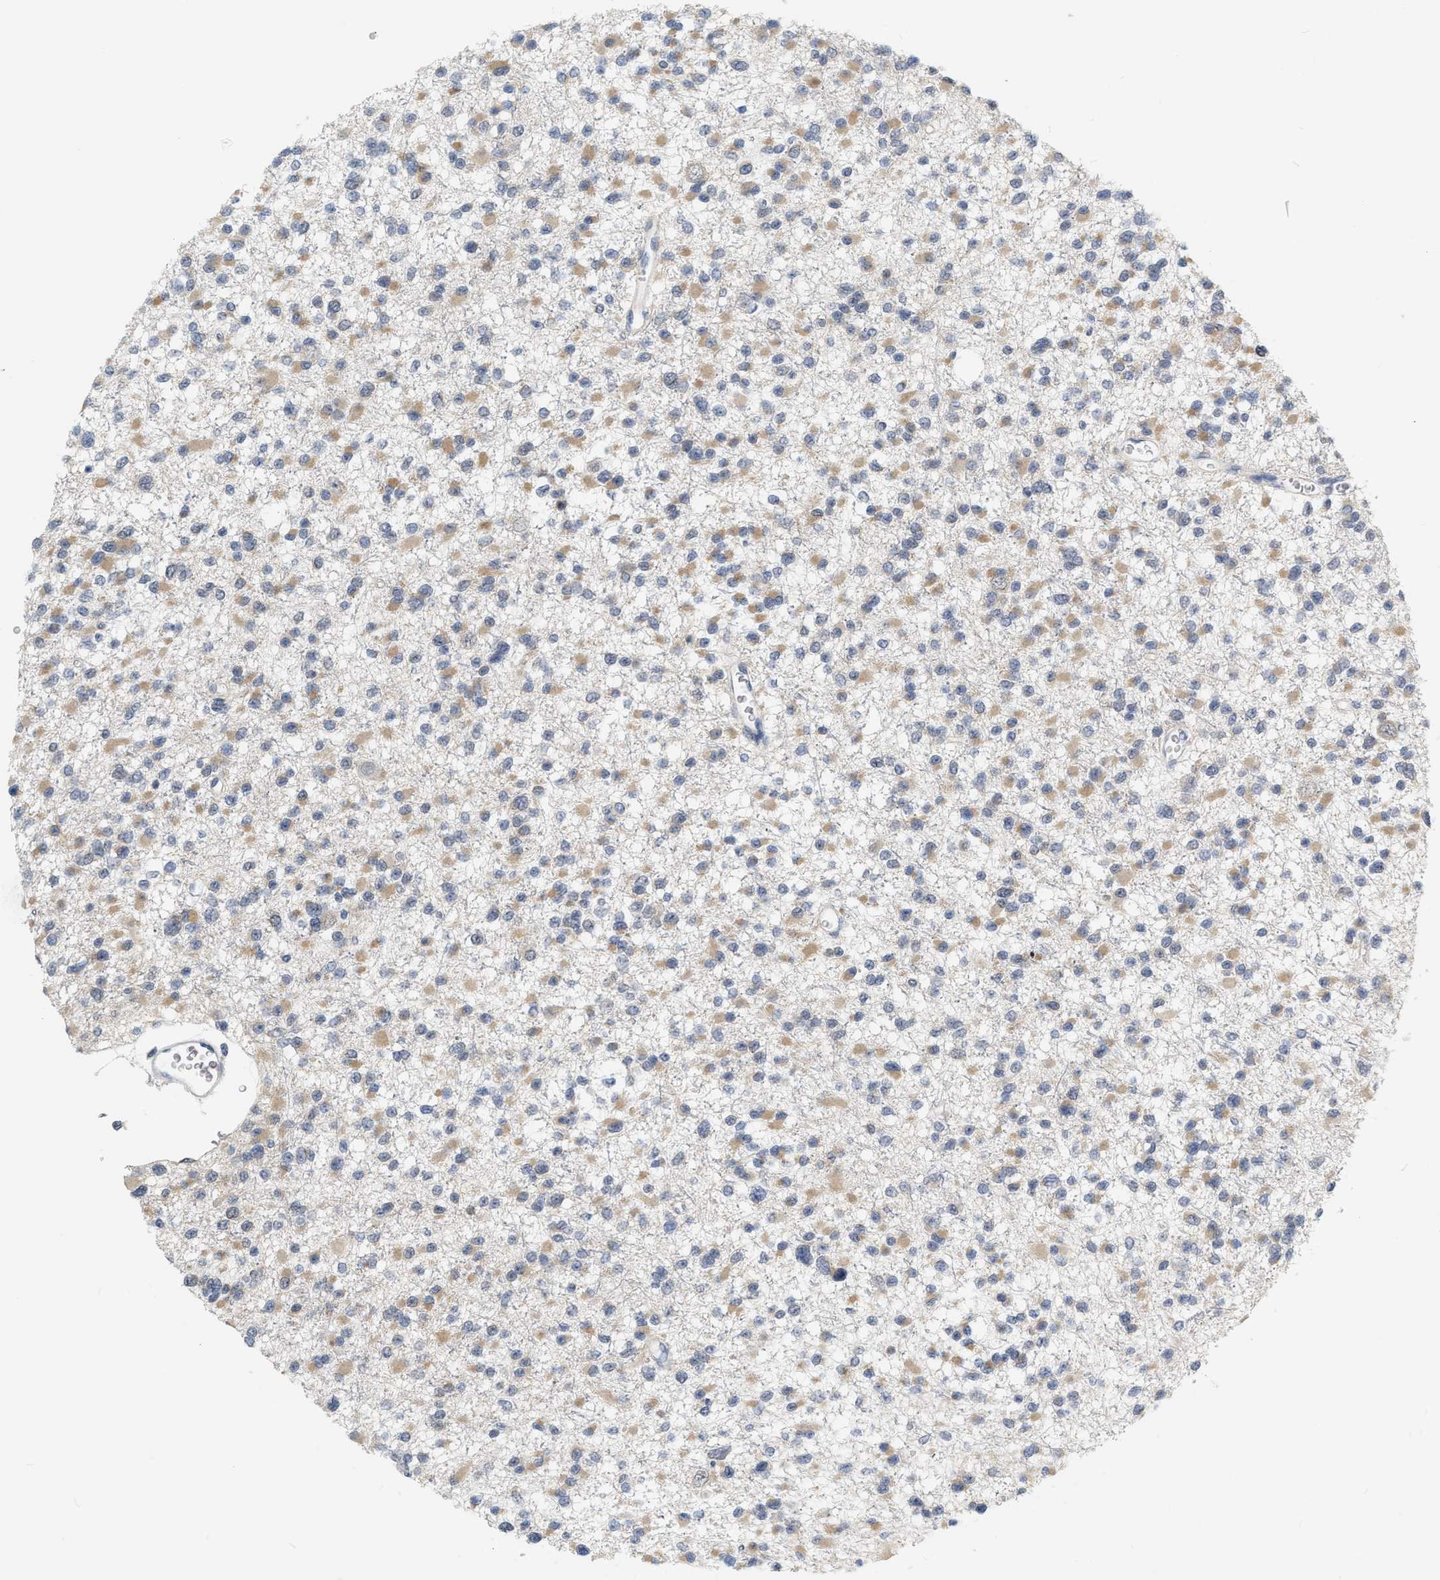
{"staining": {"intensity": "weak", "quantity": "25%-75%", "location": "cytoplasmic/membranous"}, "tissue": "glioma", "cell_type": "Tumor cells", "image_type": "cancer", "snomed": [{"axis": "morphology", "description": "Glioma, malignant, Low grade"}, {"axis": "topography", "description": "Brain"}], "caption": "High-magnification brightfield microscopy of low-grade glioma (malignant) stained with DAB (3,3'-diaminobenzidine) (brown) and counterstained with hematoxylin (blue). tumor cells exhibit weak cytoplasmic/membranous positivity is appreciated in approximately25%-75% of cells. The staining is performed using DAB (3,3'-diaminobenzidine) brown chromogen to label protein expression. The nuclei are counter-stained blue using hematoxylin.", "gene": "RUVBL1", "patient": {"sex": "female", "age": 22}}